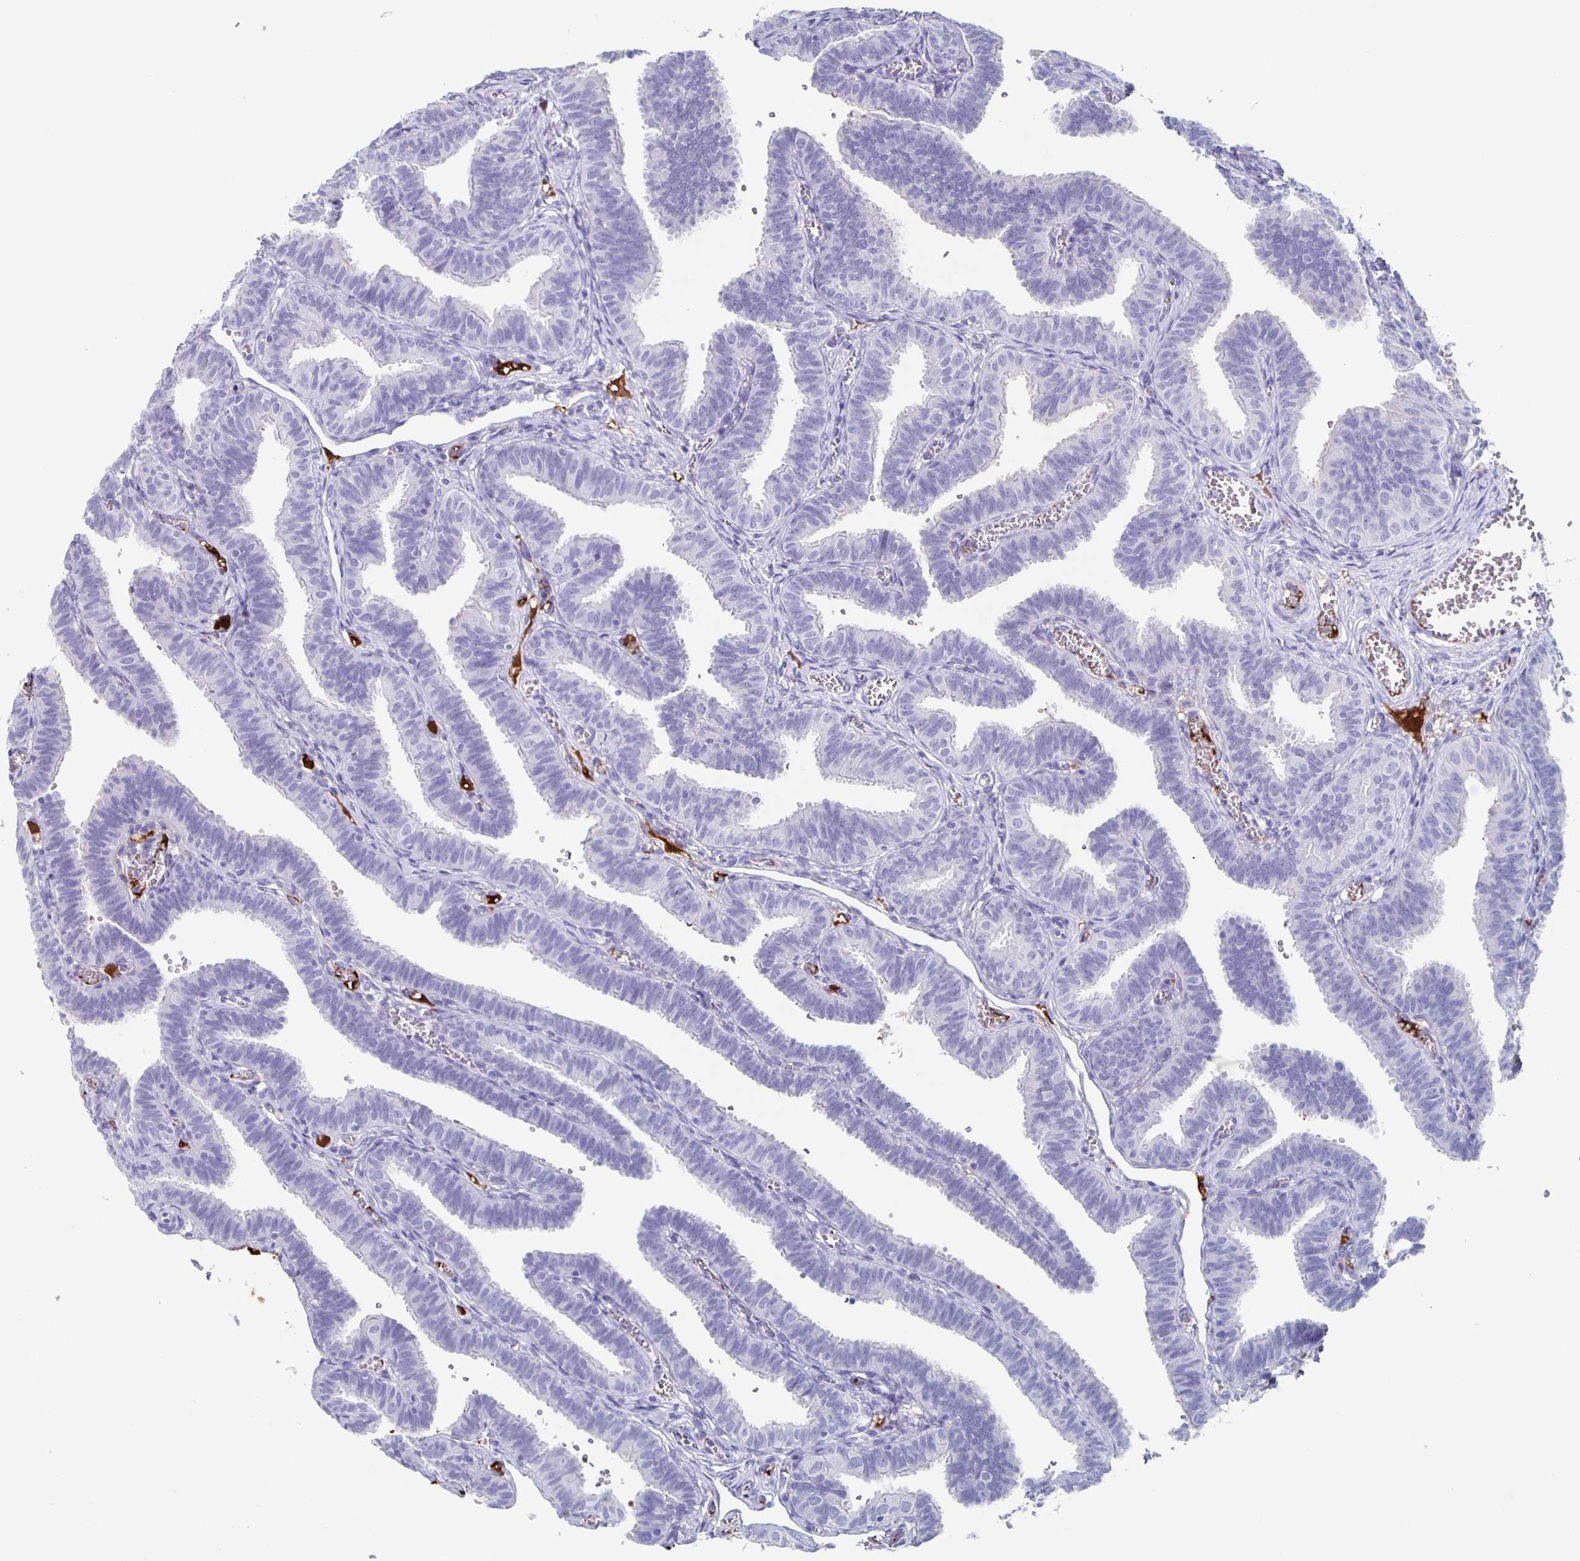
{"staining": {"intensity": "negative", "quantity": "none", "location": "none"}, "tissue": "fallopian tube", "cell_type": "Glandular cells", "image_type": "normal", "snomed": [{"axis": "morphology", "description": "Normal tissue, NOS"}, {"axis": "topography", "description": "Fallopian tube"}], "caption": "Immunohistochemical staining of unremarkable fallopian tube displays no significant staining in glandular cells.", "gene": "FGA", "patient": {"sex": "female", "age": 25}}